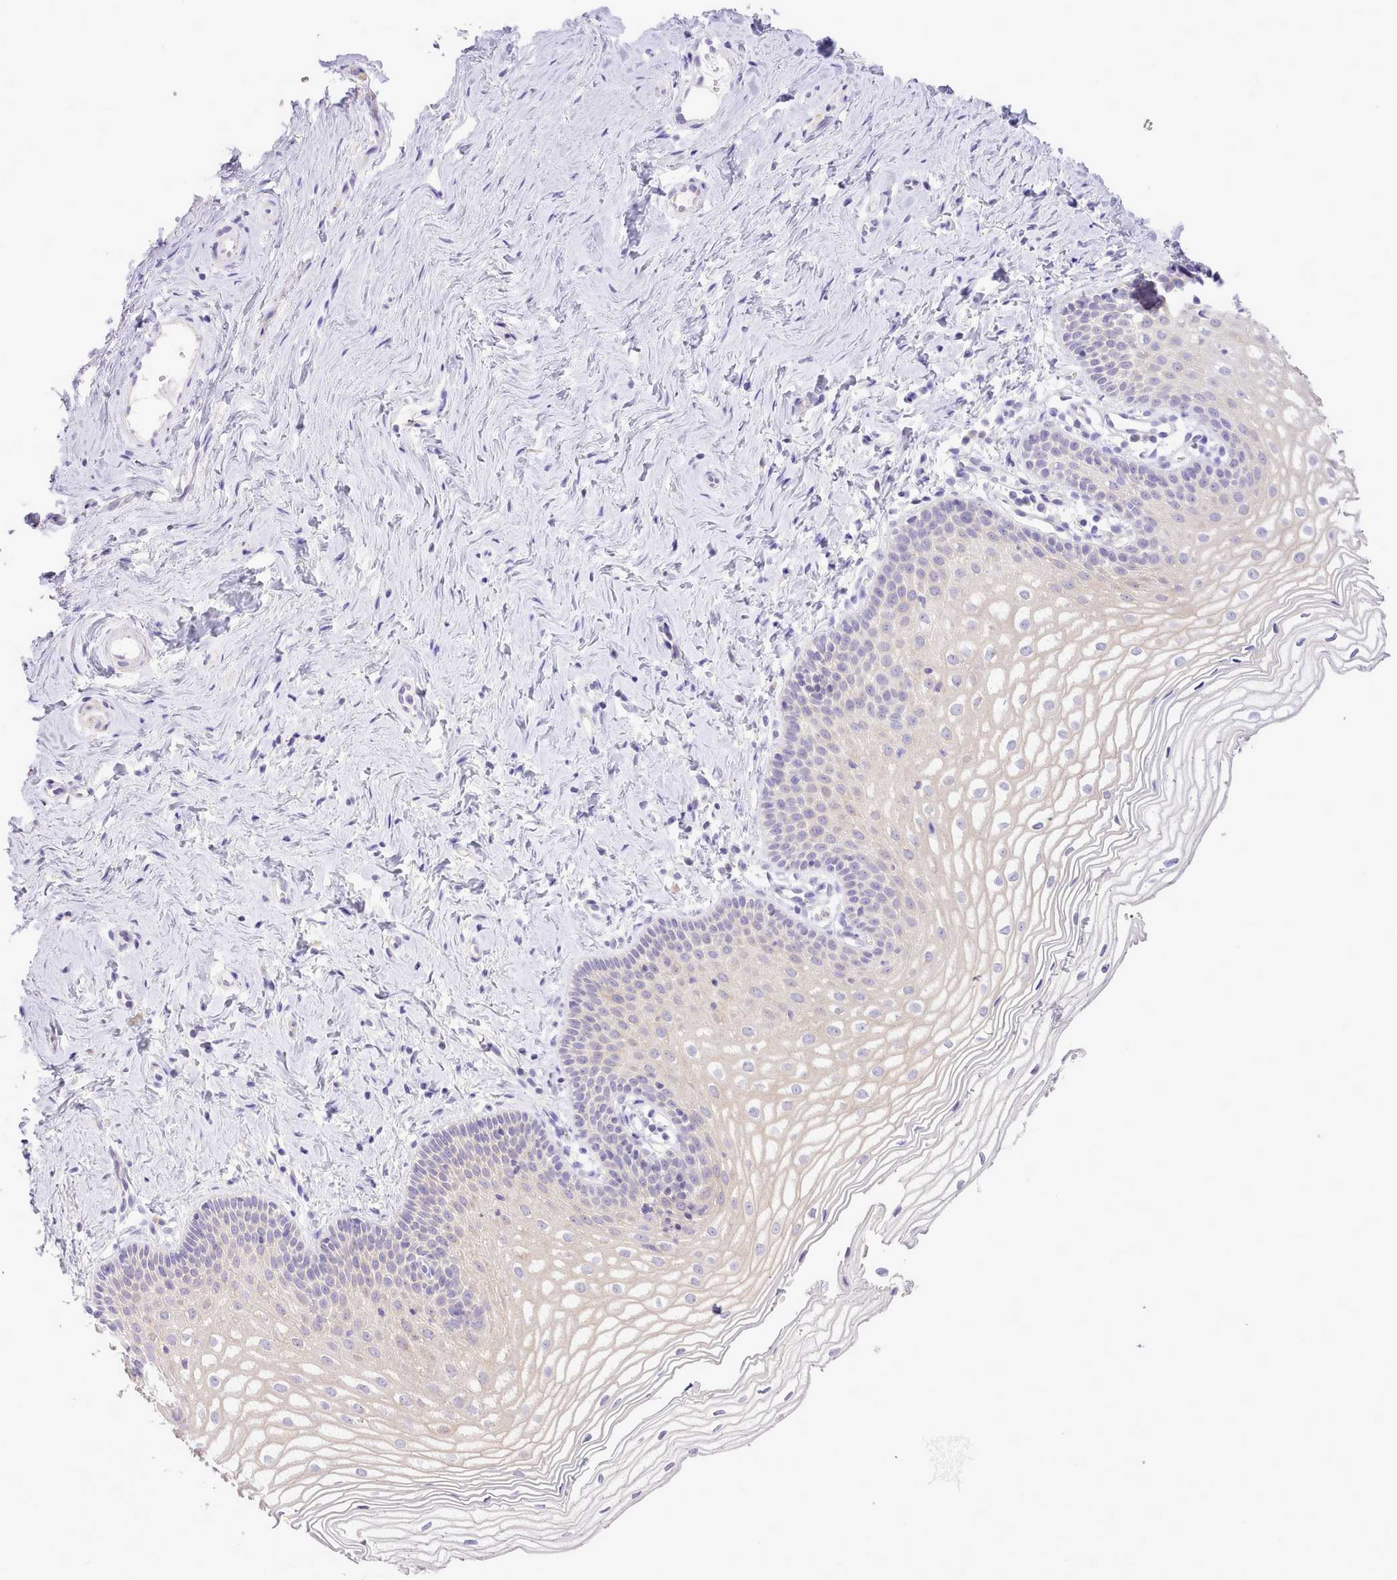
{"staining": {"intensity": "negative", "quantity": "none", "location": "none"}, "tissue": "vagina", "cell_type": "Squamous epithelial cells", "image_type": "normal", "snomed": [{"axis": "morphology", "description": "Normal tissue, NOS"}, {"axis": "topography", "description": "Vagina"}], "caption": "IHC image of normal vagina stained for a protein (brown), which exhibits no staining in squamous epithelial cells.", "gene": "MDFI", "patient": {"sex": "female", "age": 56}}